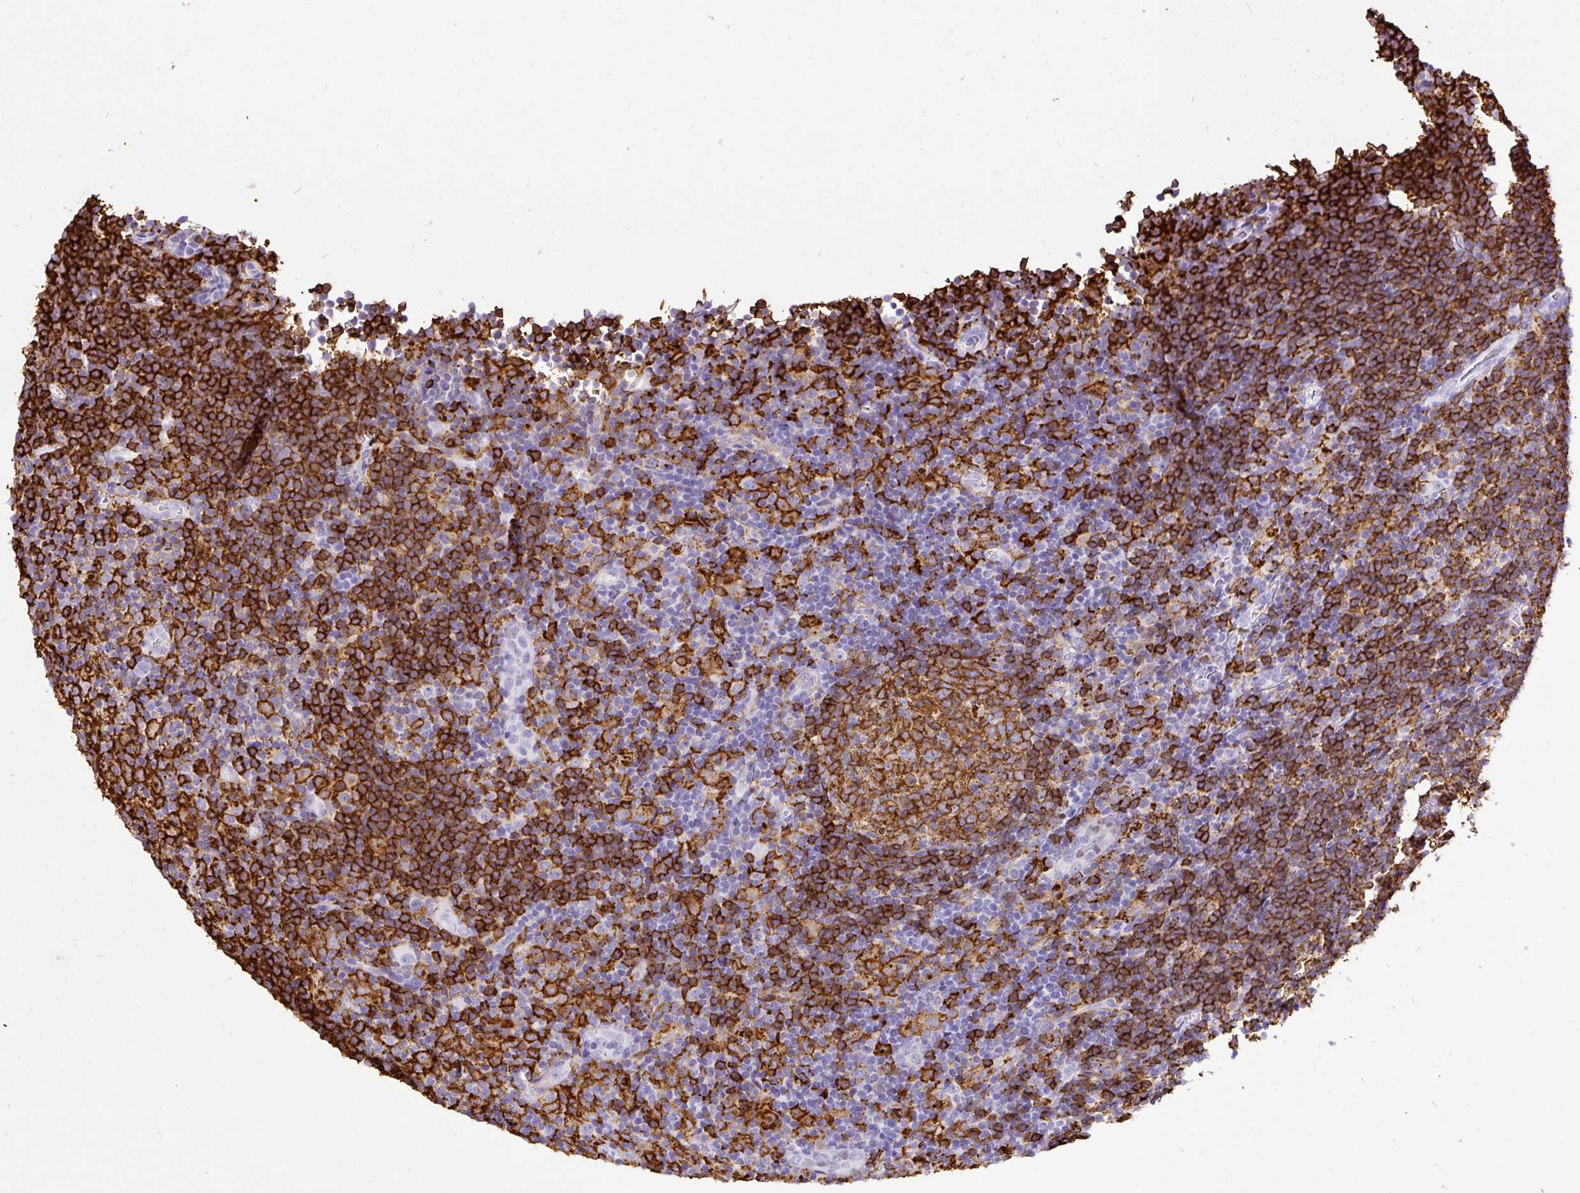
{"staining": {"intensity": "negative", "quantity": "none", "location": "none"}, "tissue": "lymphoma", "cell_type": "Tumor cells", "image_type": "cancer", "snomed": [{"axis": "morphology", "description": "Hodgkin's disease, NOS"}, {"axis": "topography", "description": "Lymph node"}], "caption": "DAB immunohistochemical staining of Hodgkin's disease shows no significant staining in tumor cells.", "gene": "HLA-DRA", "patient": {"sex": "female", "age": 57}}